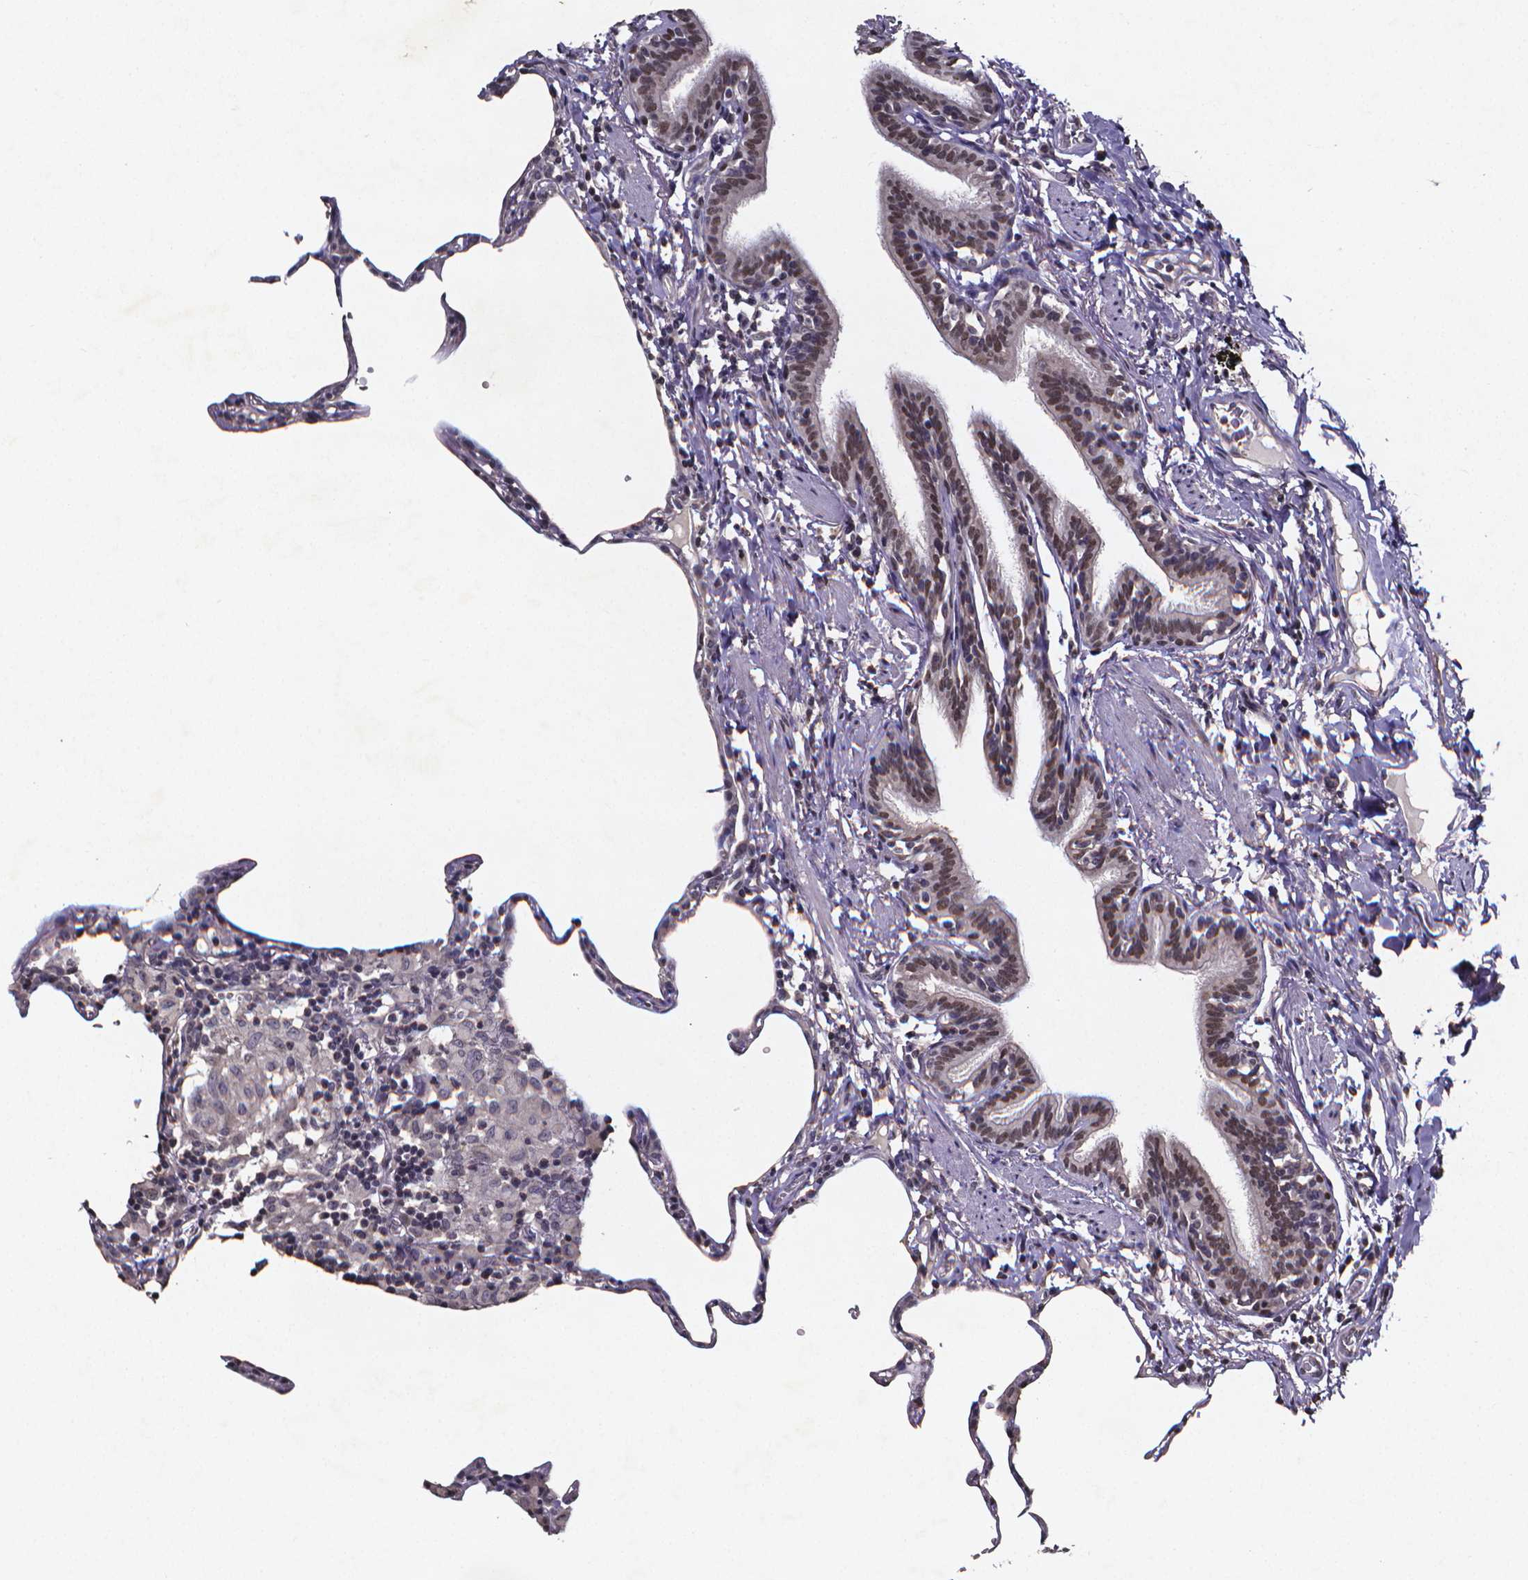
{"staining": {"intensity": "moderate", "quantity": "<25%", "location": "nuclear"}, "tissue": "lung", "cell_type": "Alveolar cells", "image_type": "normal", "snomed": [{"axis": "morphology", "description": "Normal tissue, NOS"}, {"axis": "topography", "description": "Lung"}], "caption": "IHC histopathology image of unremarkable lung stained for a protein (brown), which demonstrates low levels of moderate nuclear expression in about <25% of alveolar cells.", "gene": "TP73", "patient": {"sex": "female", "age": 57}}